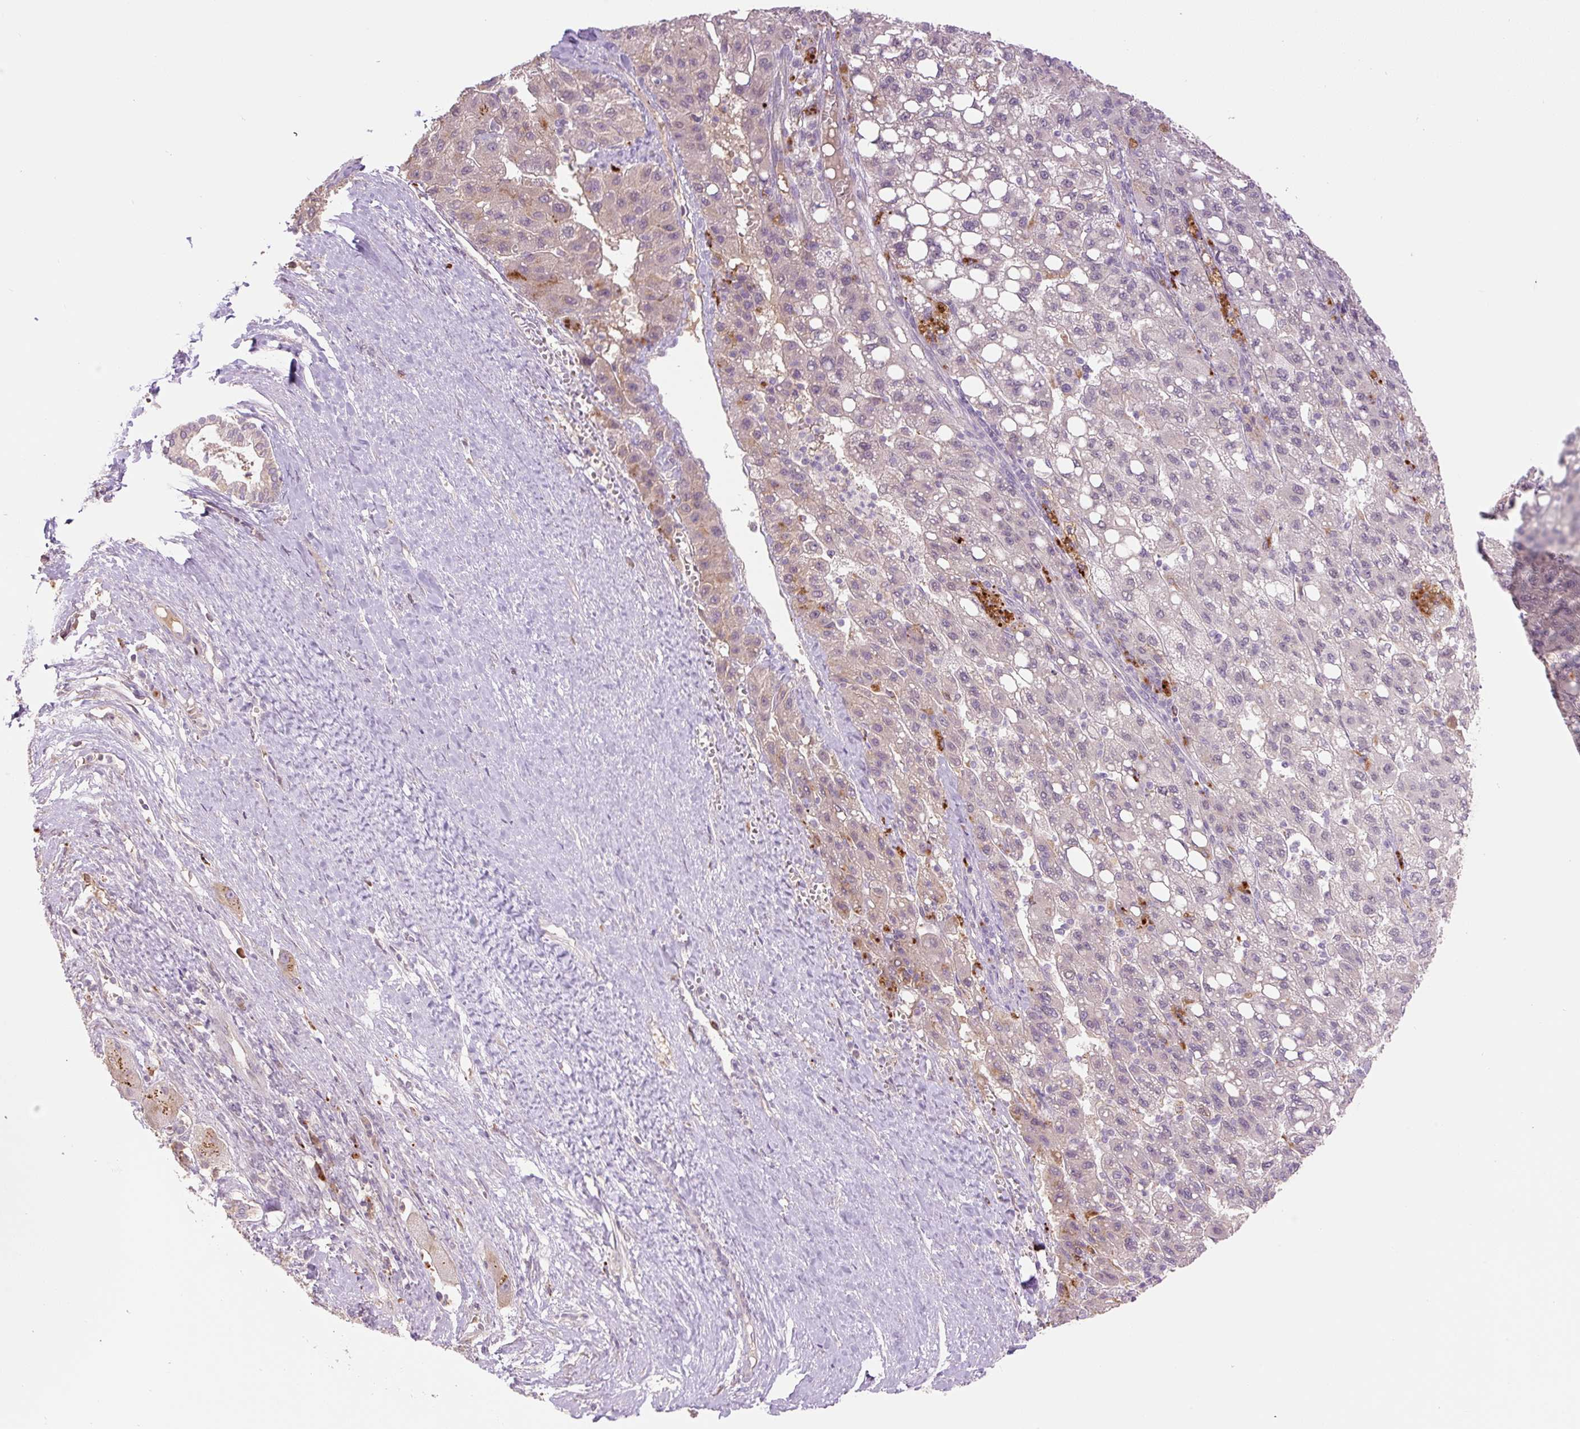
{"staining": {"intensity": "negative", "quantity": "none", "location": "none"}, "tissue": "liver cancer", "cell_type": "Tumor cells", "image_type": "cancer", "snomed": [{"axis": "morphology", "description": "Carcinoma, Hepatocellular, NOS"}, {"axis": "topography", "description": "Liver"}], "caption": "DAB (3,3'-diaminobenzidine) immunohistochemical staining of human hepatocellular carcinoma (liver) reveals no significant staining in tumor cells.", "gene": "HABP4", "patient": {"sex": "female", "age": 82}}